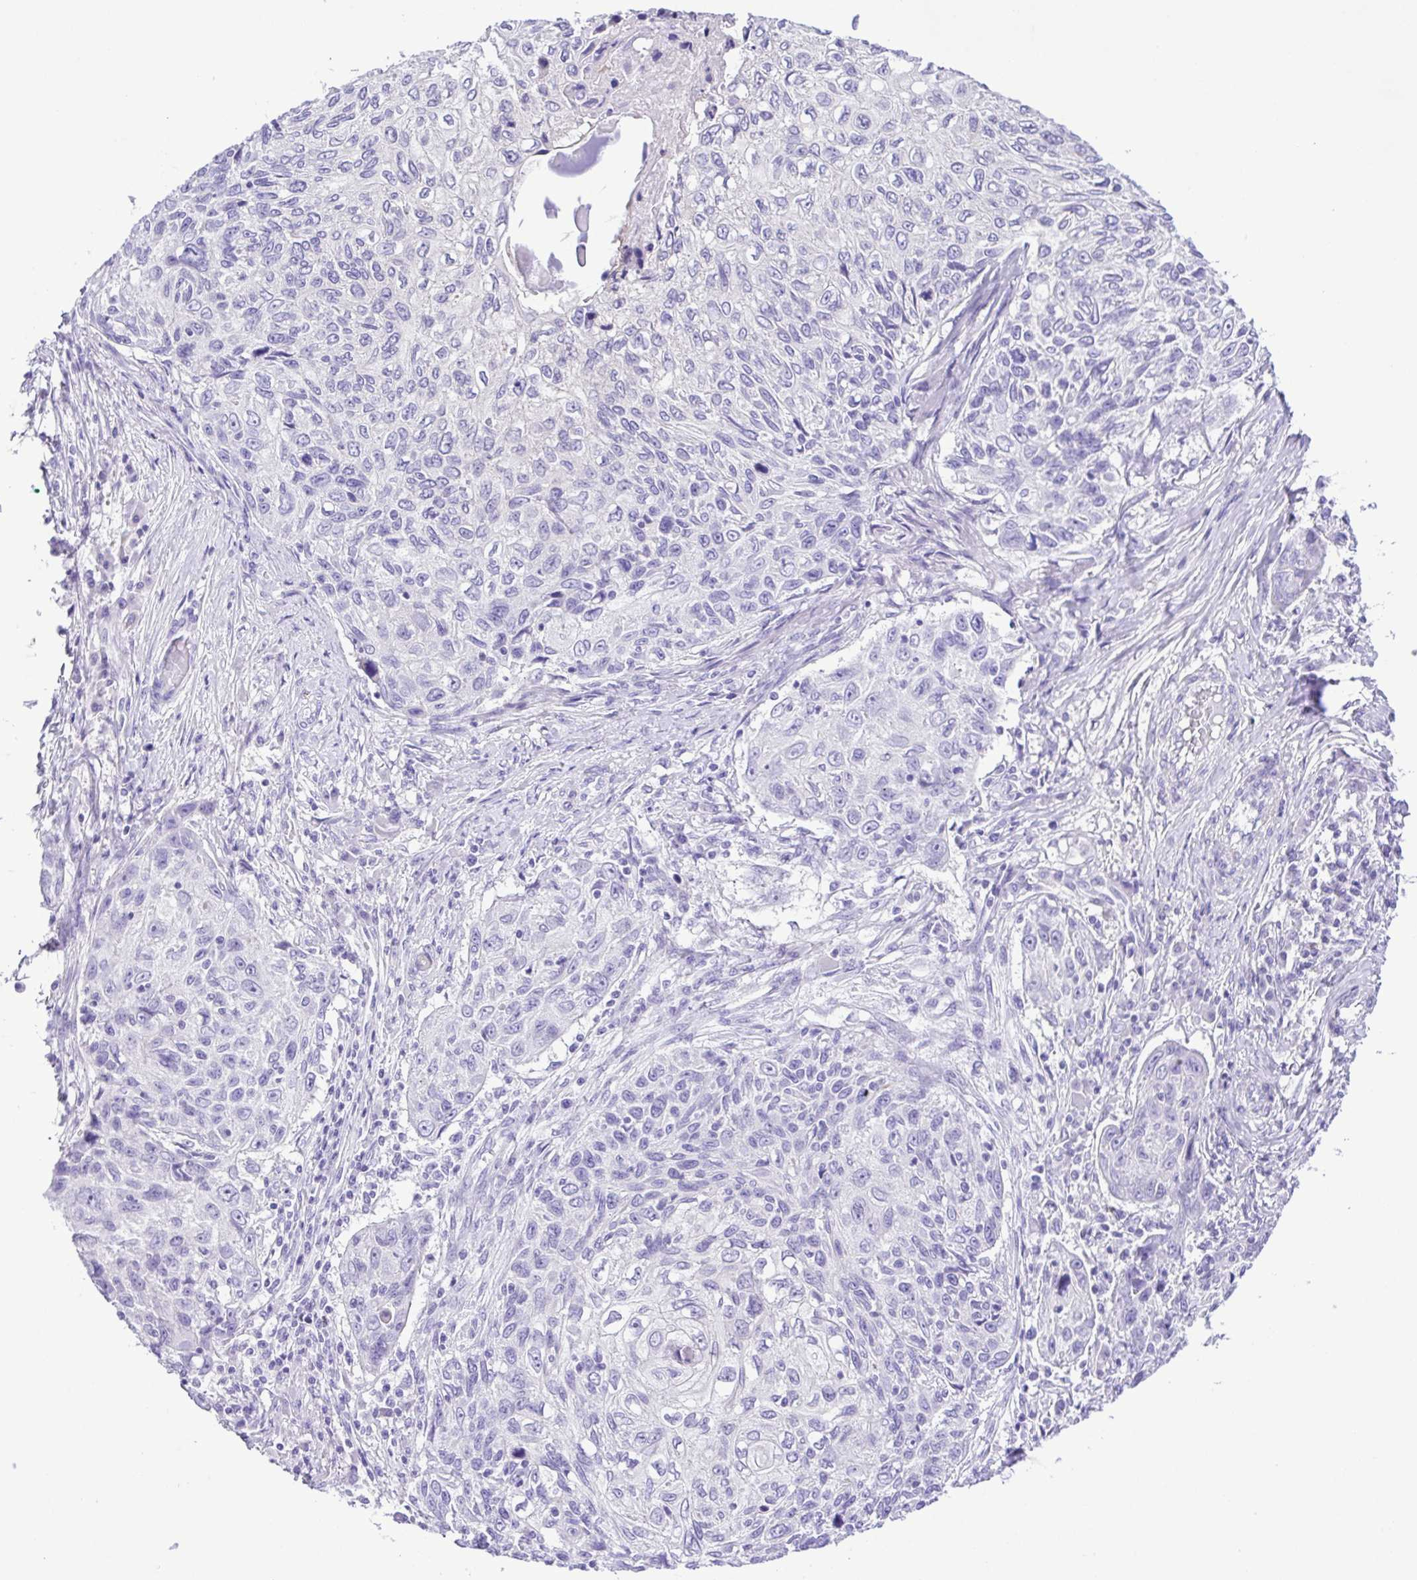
{"staining": {"intensity": "negative", "quantity": "none", "location": "none"}, "tissue": "skin cancer", "cell_type": "Tumor cells", "image_type": "cancer", "snomed": [{"axis": "morphology", "description": "Squamous cell carcinoma, NOS"}, {"axis": "topography", "description": "Skin"}], "caption": "Squamous cell carcinoma (skin) was stained to show a protein in brown. There is no significant positivity in tumor cells.", "gene": "SYT1", "patient": {"sex": "male", "age": 92}}